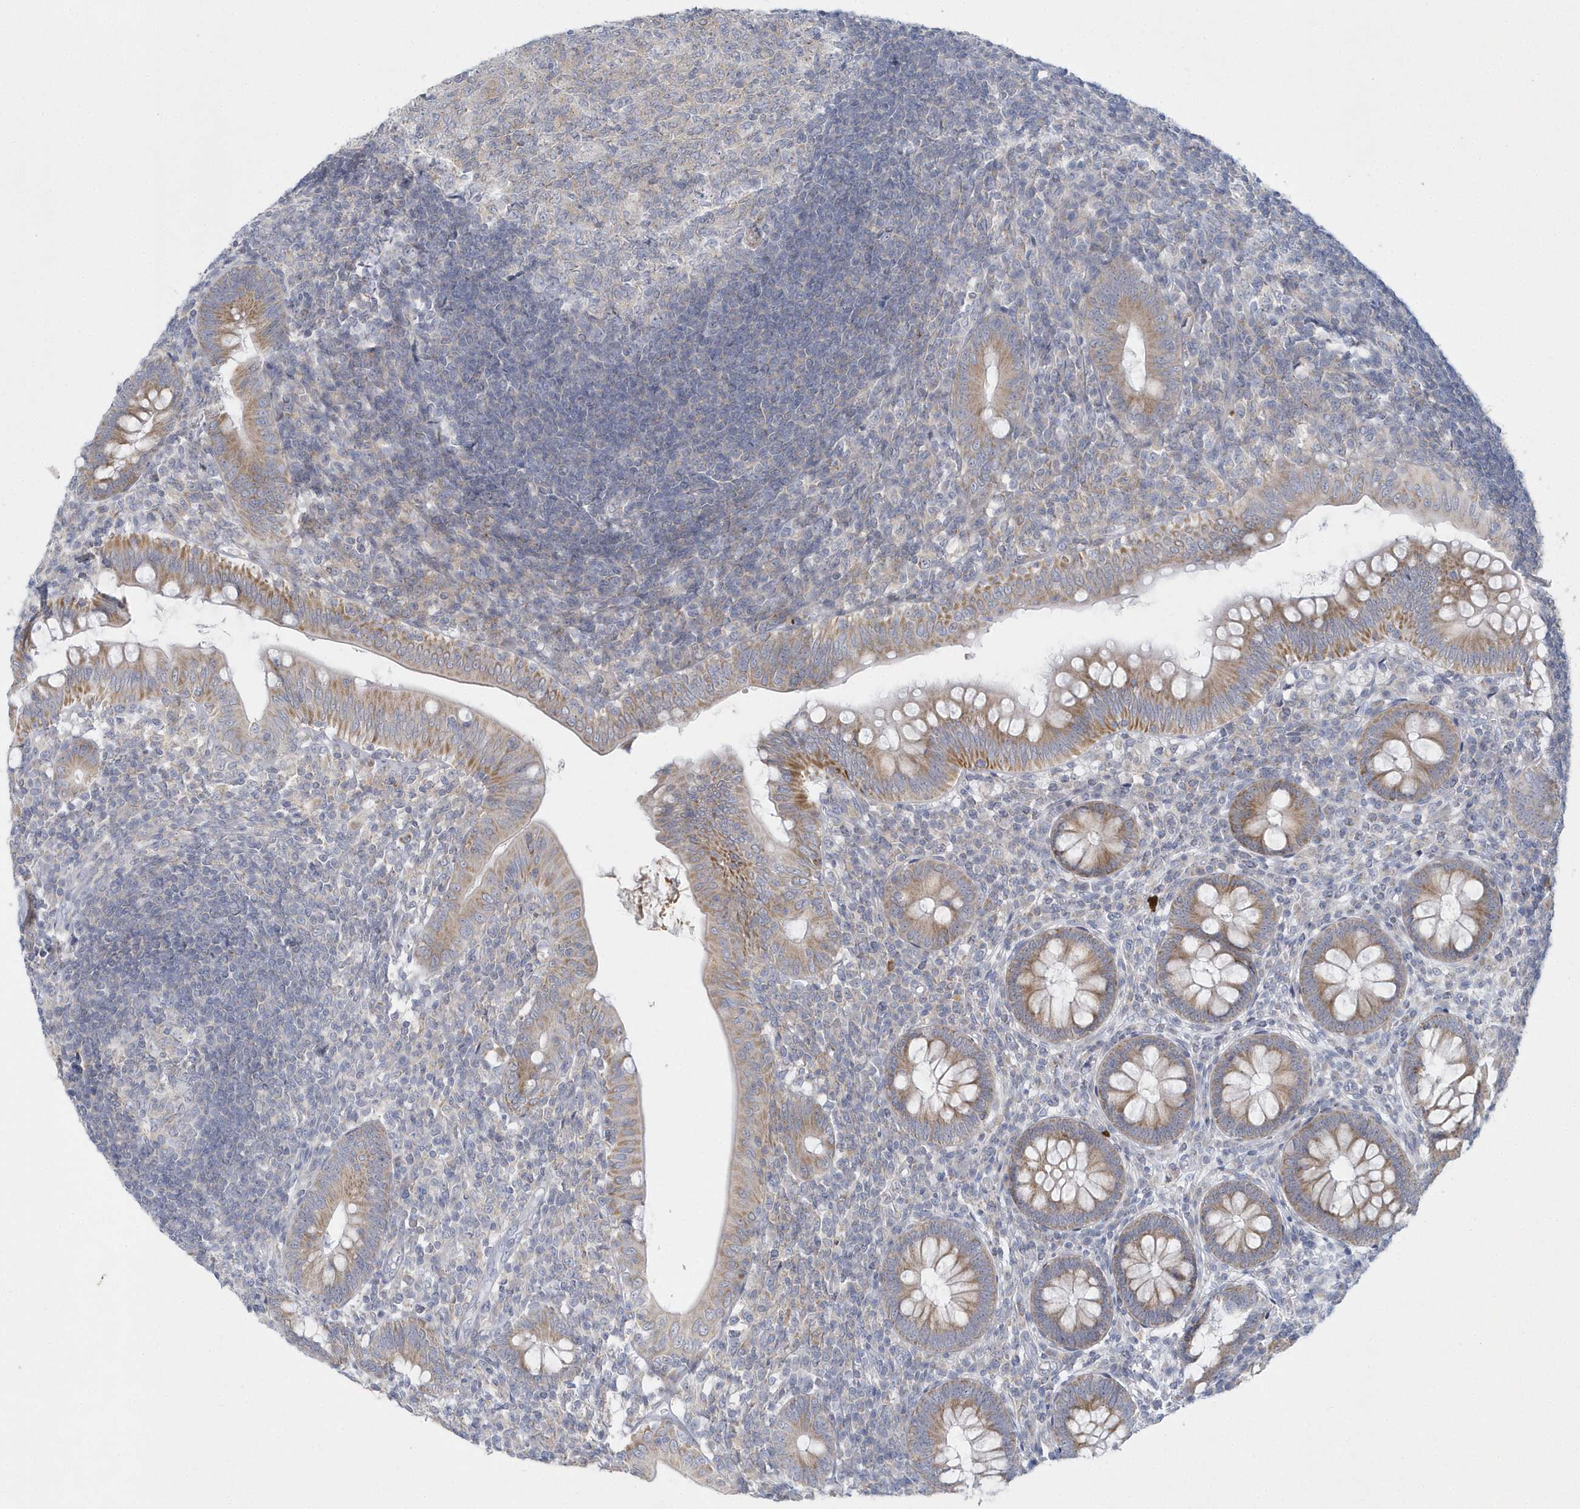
{"staining": {"intensity": "moderate", "quantity": ">75%", "location": "cytoplasmic/membranous"}, "tissue": "appendix", "cell_type": "Glandular cells", "image_type": "normal", "snomed": [{"axis": "morphology", "description": "Normal tissue, NOS"}, {"axis": "topography", "description": "Appendix"}], "caption": "Brown immunohistochemical staining in unremarkable human appendix demonstrates moderate cytoplasmic/membranous expression in approximately >75% of glandular cells.", "gene": "NIPAL1", "patient": {"sex": "male", "age": 14}}